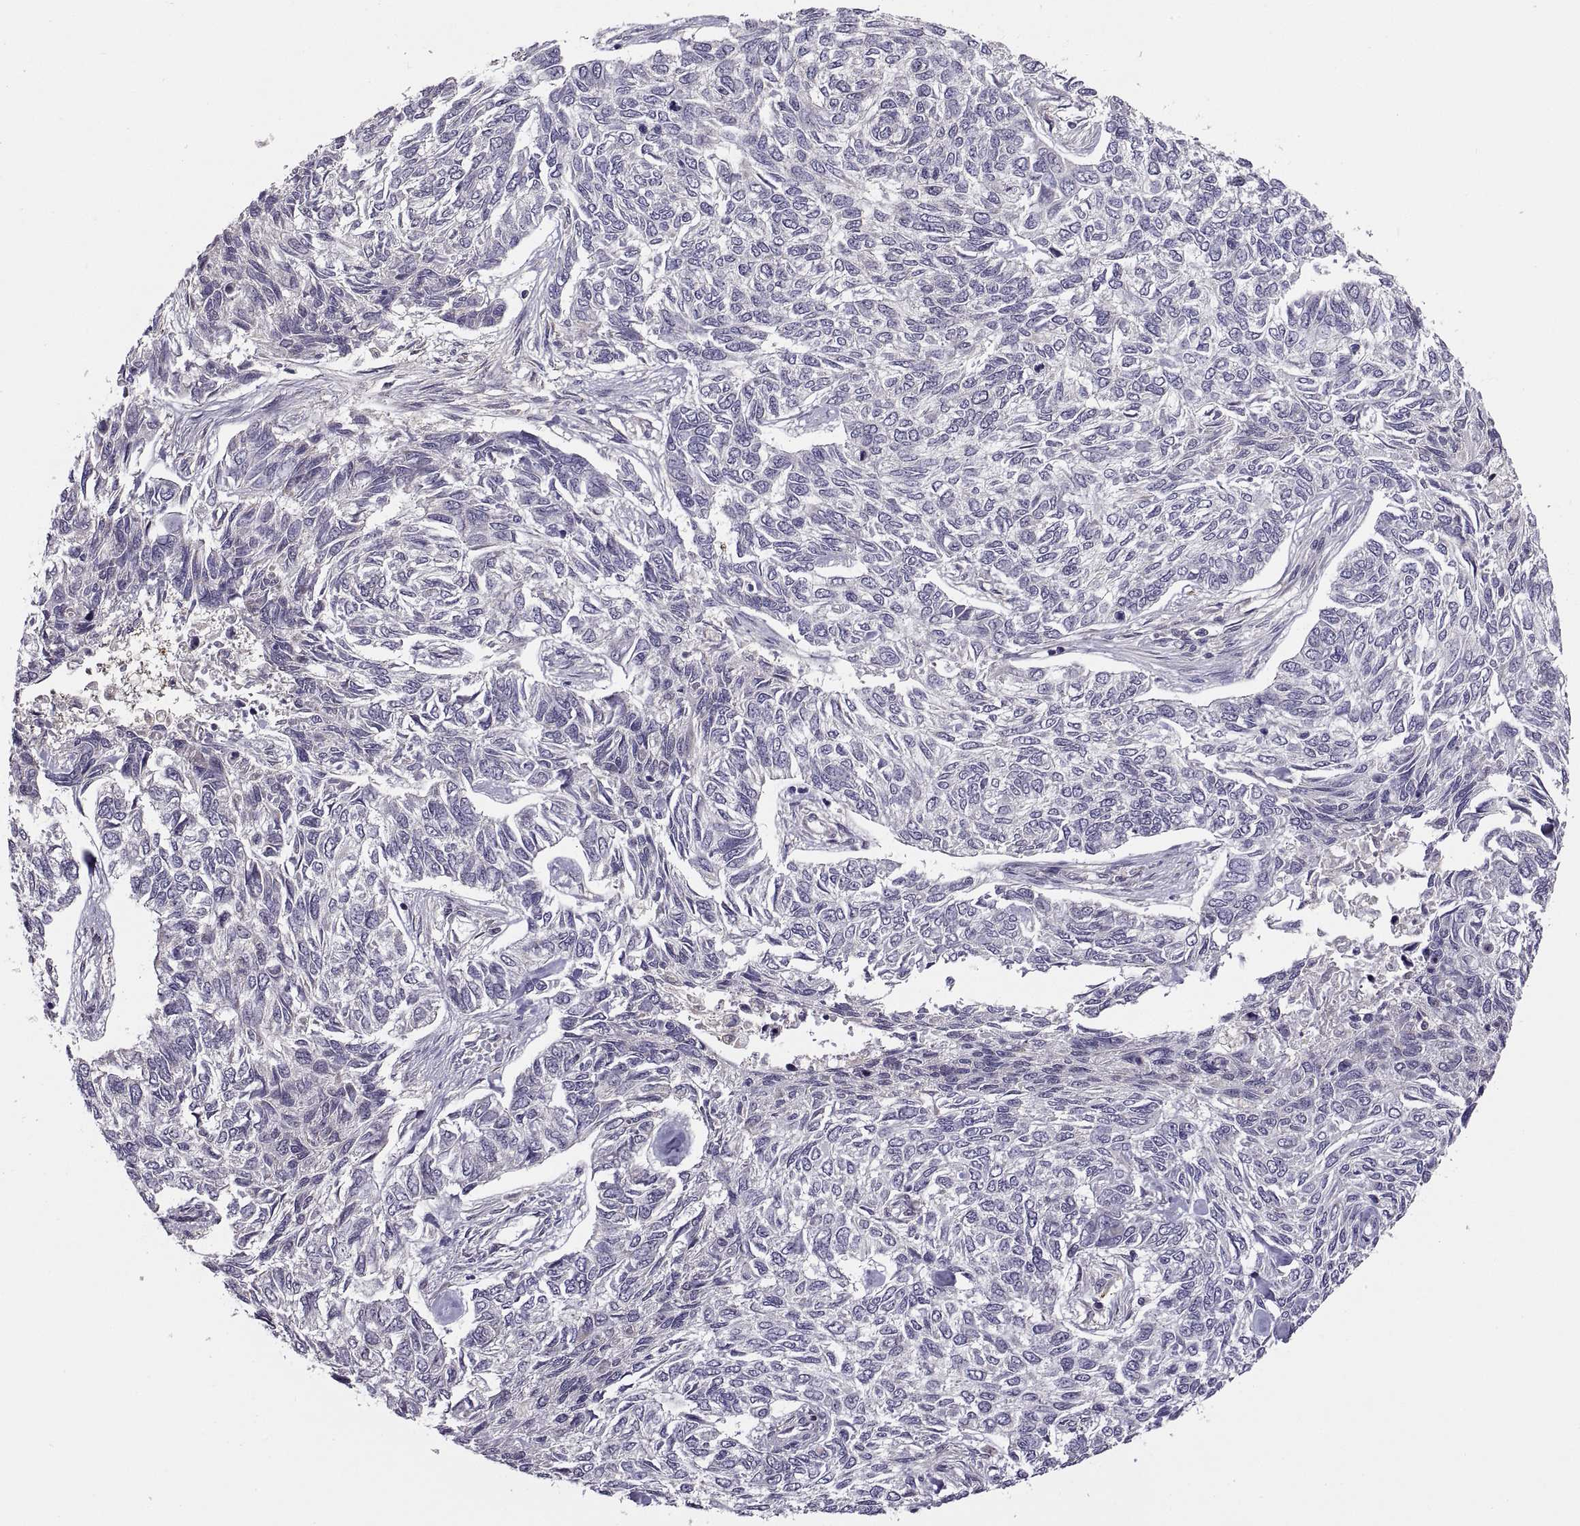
{"staining": {"intensity": "negative", "quantity": "none", "location": "none"}, "tissue": "skin cancer", "cell_type": "Tumor cells", "image_type": "cancer", "snomed": [{"axis": "morphology", "description": "Basal cell carcinoma"}, {"axis": "topography", "description": "Skin"}], "caption": "Protein analysis of skin basal cell carcinoma demonstrates no significant expression in tumor cells.", "gene": "ACSBG2", "patient": {"sex": "female", "age": 65}}